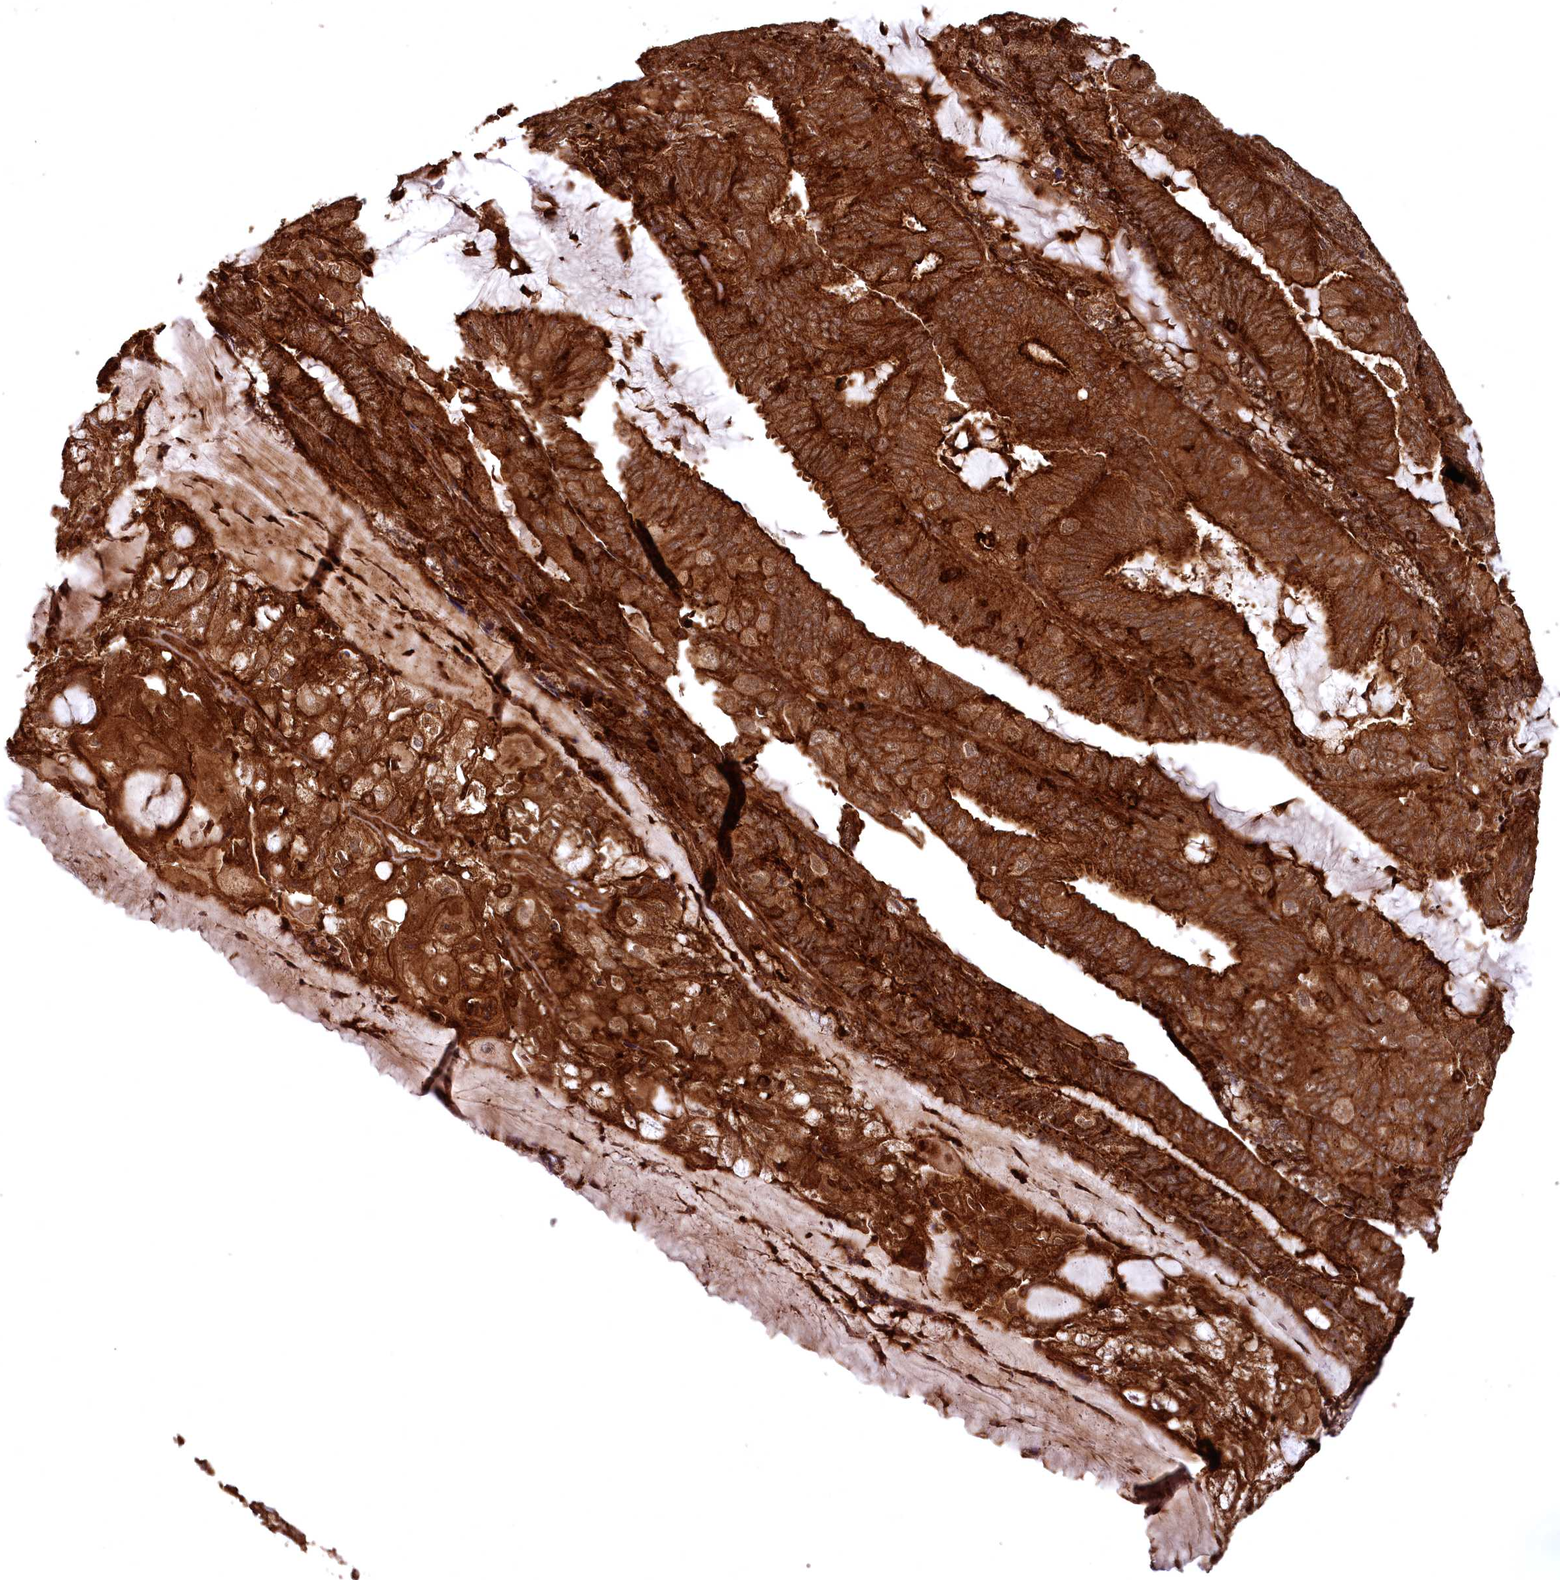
{"staining": {"intensity": "strong", "quantity": ">75%", "location": "cytoplasmic/membranous"}, "tissue": "endometrial cancer", "cell_type": "Tumor cells", "image_type": "cancer", "snomed": [{"axis": "morphology", "description": "Adenocarcinoma, NOS"}, {"axis": "topography", "description": "Endometrium"}], "caption": "Tumor cells reveal high levels of strong cytoplasmic/membranous positivity in about >75% of cells in endometrial cancer (adenocarcinoma).", "gene": "STUB1", "patient": {"sex": "female", "age": 81}}